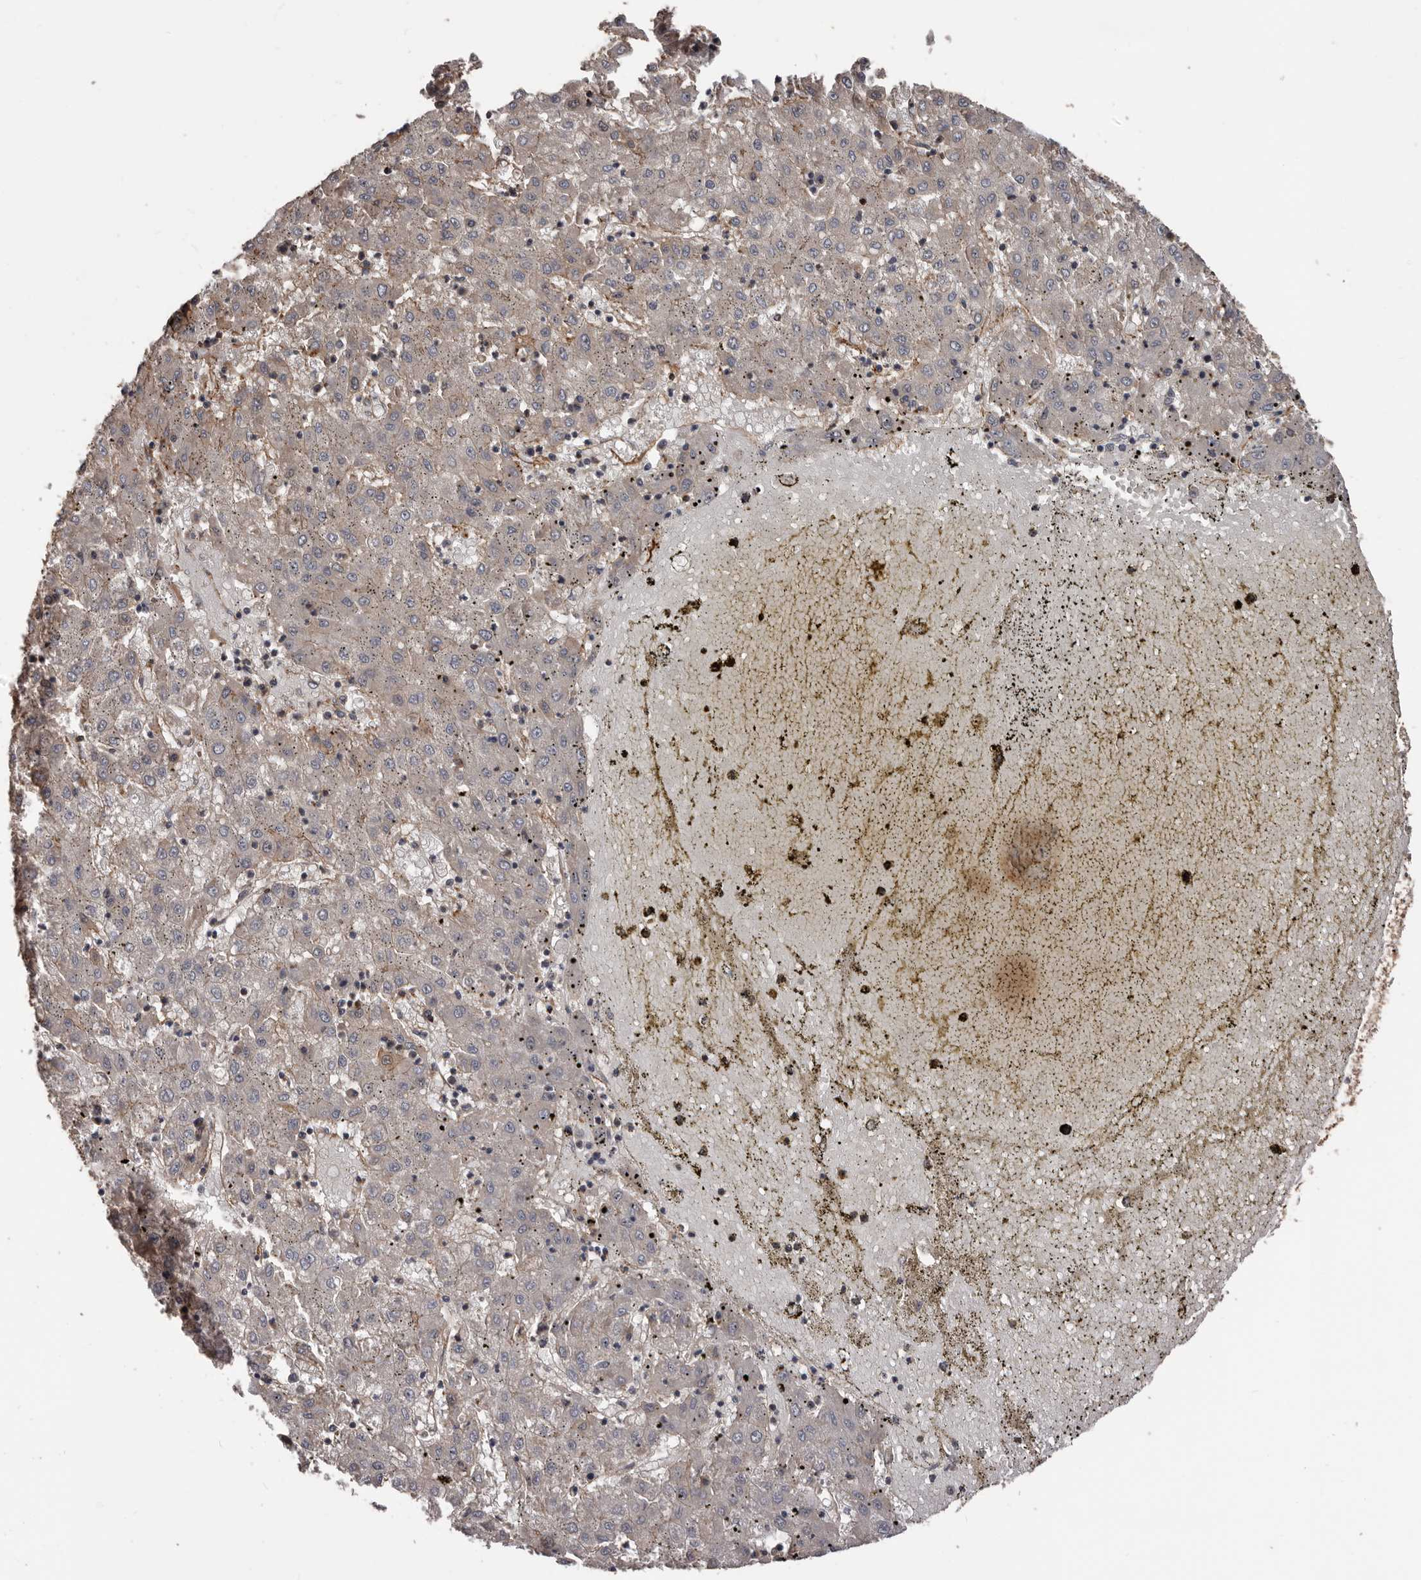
{"staining": {"intensity": "weak", "quantity": "<25%", "location": "cytoplasmic/membranous"}, "tissue": "liver cancer", "cell_type": "Tumor cells", "image_type": "cancer", "snomed": [{"axis": "morphology", "description": "Carcinoma, Hepatocellular, NOS"}, {"axis": "topography", "description": "Liver"}], "caption": "This is an immunohistochemistry (IHC) image of hepatocellular carcinoma (liver). There is no positivity in tumor cells.", "gene": "PNRC2", "patient": {"sex": "male", "age": 72}}